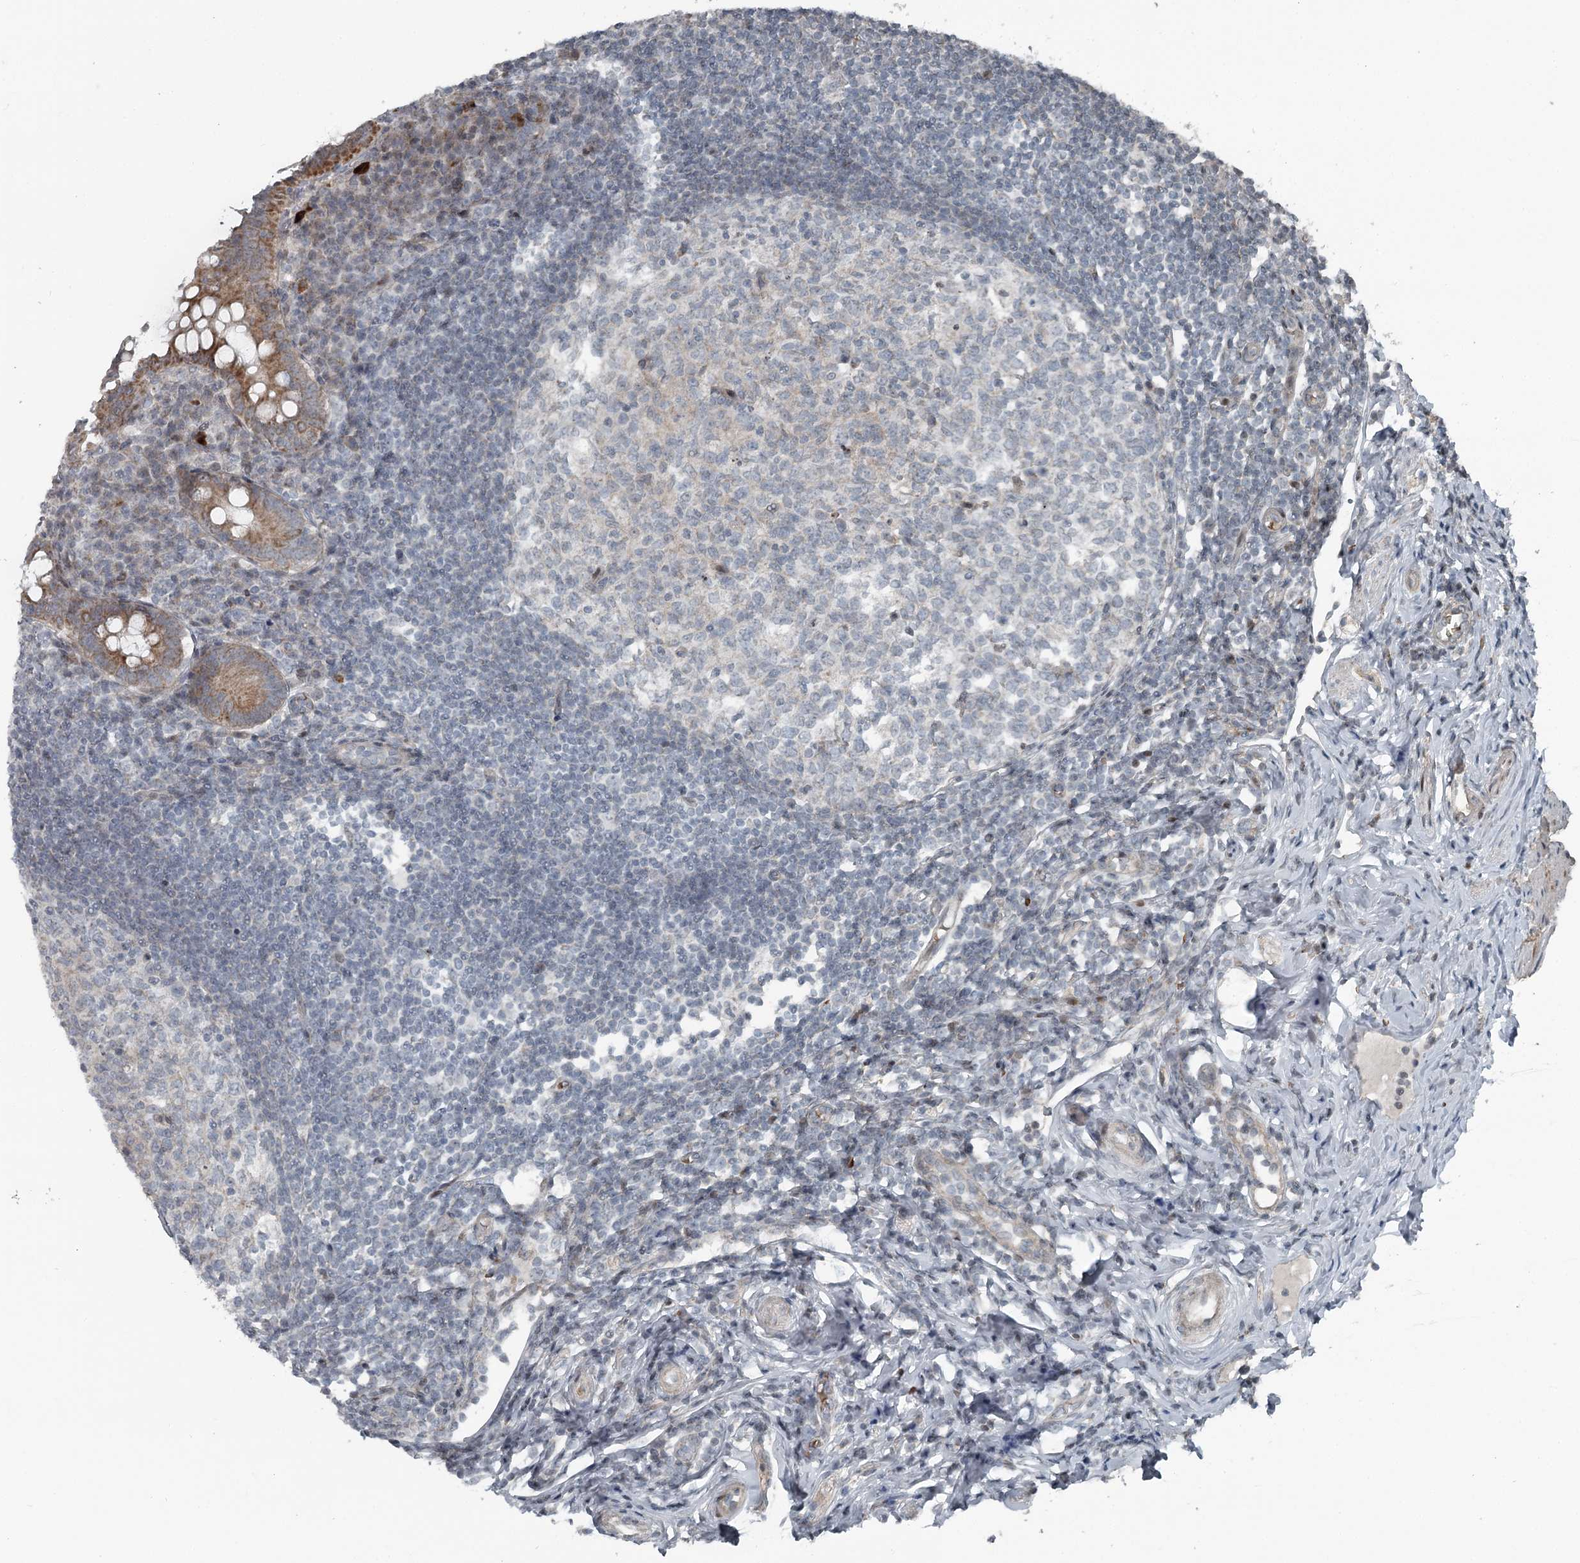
{"staining": {"intensity": "moderate", "quantity": ">75%", "location": "cytoplasmic/membranous"}, "tissue": "appendix", "cell_type": "Glandular cells", "image_type": "normal", "snomed": [{"axis": "morphology", "description": "Normal tissue, NOS"}, {"axis": "topography", "description": "Appendix"}], "caption": "This micrograph exhibits immunohistochemistry staining of normal human appendix, with medium moderate cytoplasmic/membranous positivity in approximately >75% of glandular cells.", "gene": "RASSF8", "patient": {"sex": "female", "age": 33}}